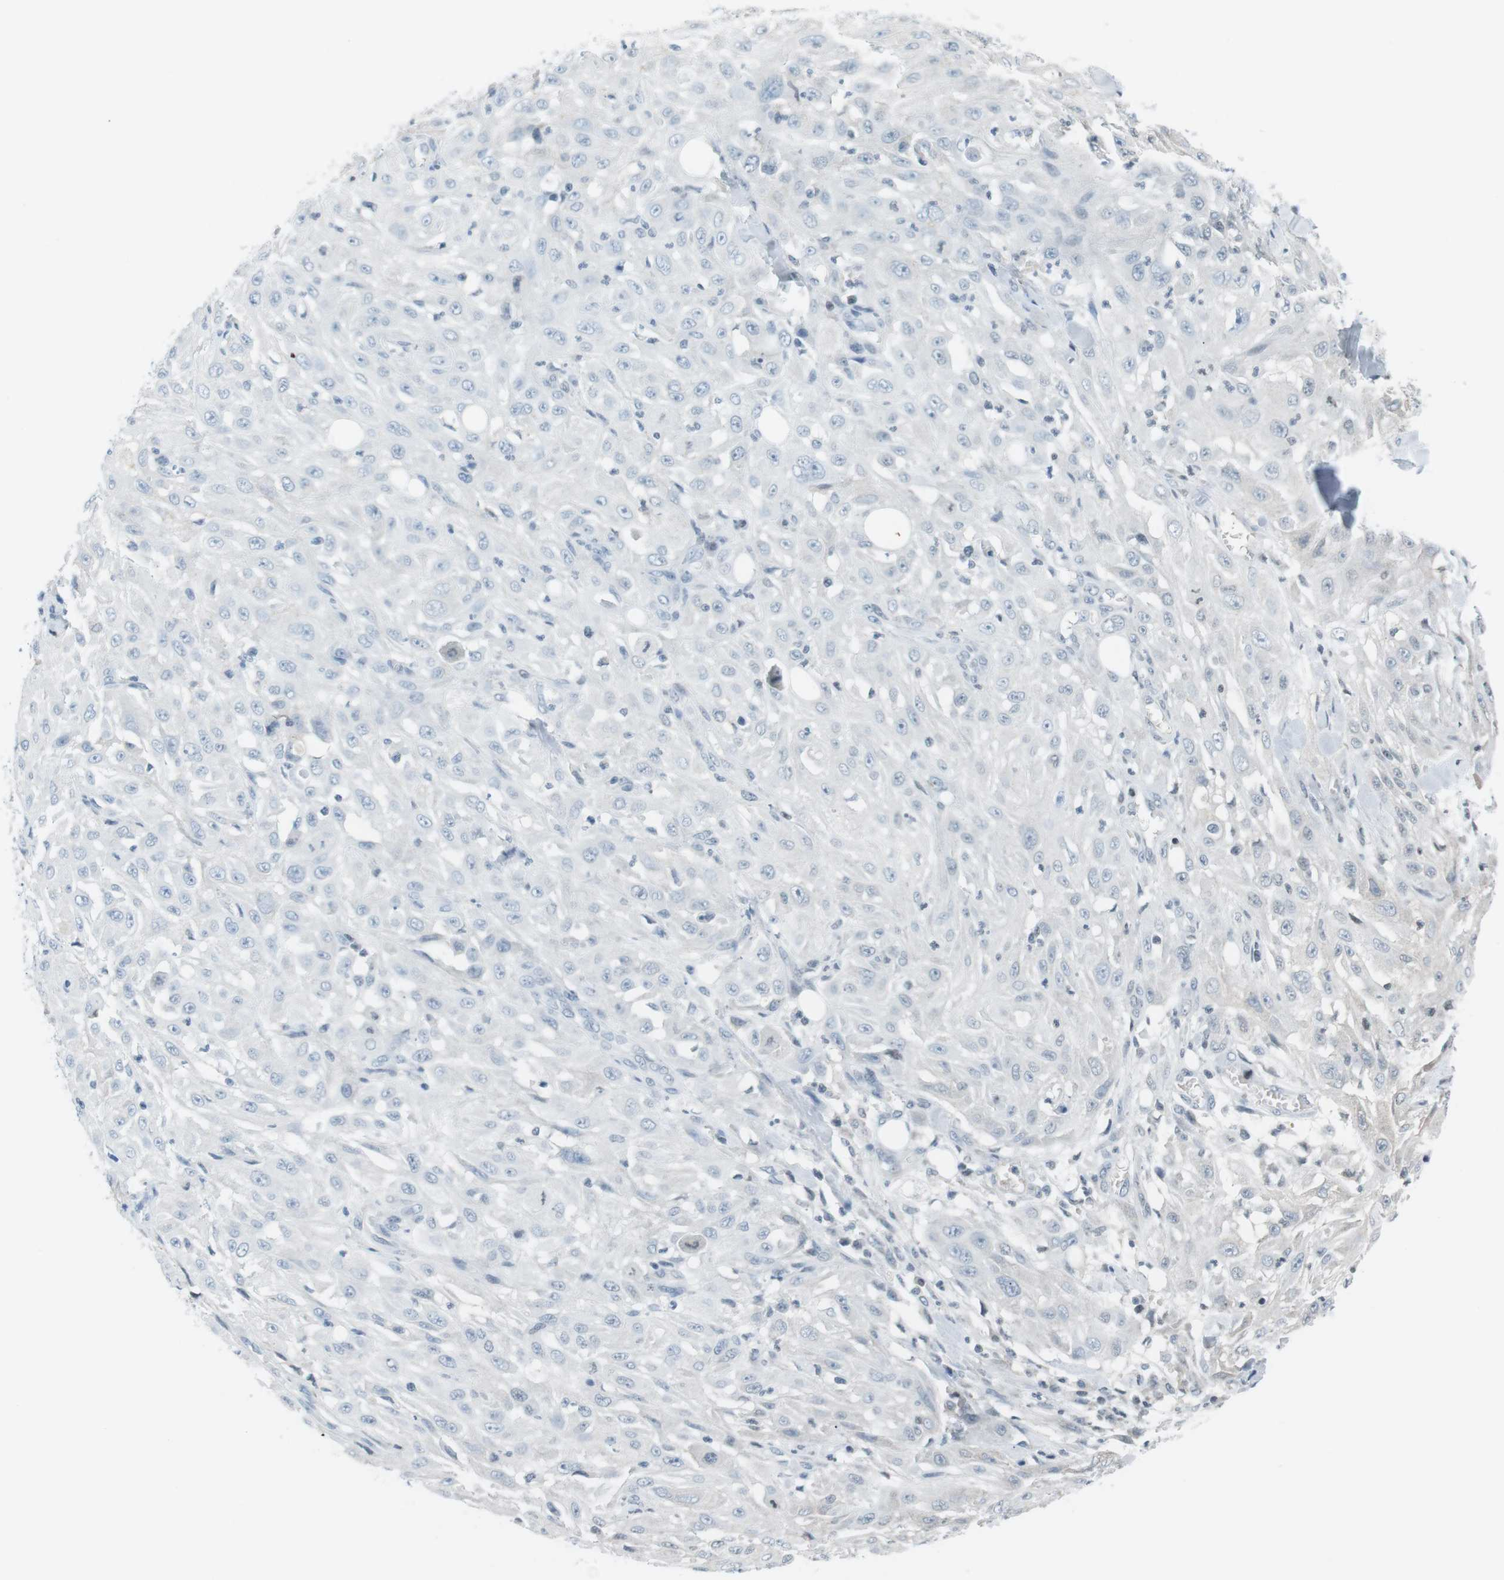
{"staining": {"intensity": "negative", "quantity": "none", "location": "none"}, "tissue": "skin cancer", "cell_type": "Tumor cells", "image_type": "cancer", "snomed": [{"axis": "morphology", "description": "Squamous cell carcinoma, NOS"}, {"axis": "morphology", "description": "Squamous cell carcinoma, metastatic, NOS"}, {"axis": "topography", "description": "Skin"}, {"axis": "topography", "description": "Lymph node"}], "caption": "The histopathology image exhibits no significant expression in tumor cells of skin squamous cell carcinoma. (DAB IHC visualized using brightfield microscopy, high magnification).", "gene": "AZGP1", "patient": {"sex": "male", "age": 75}}